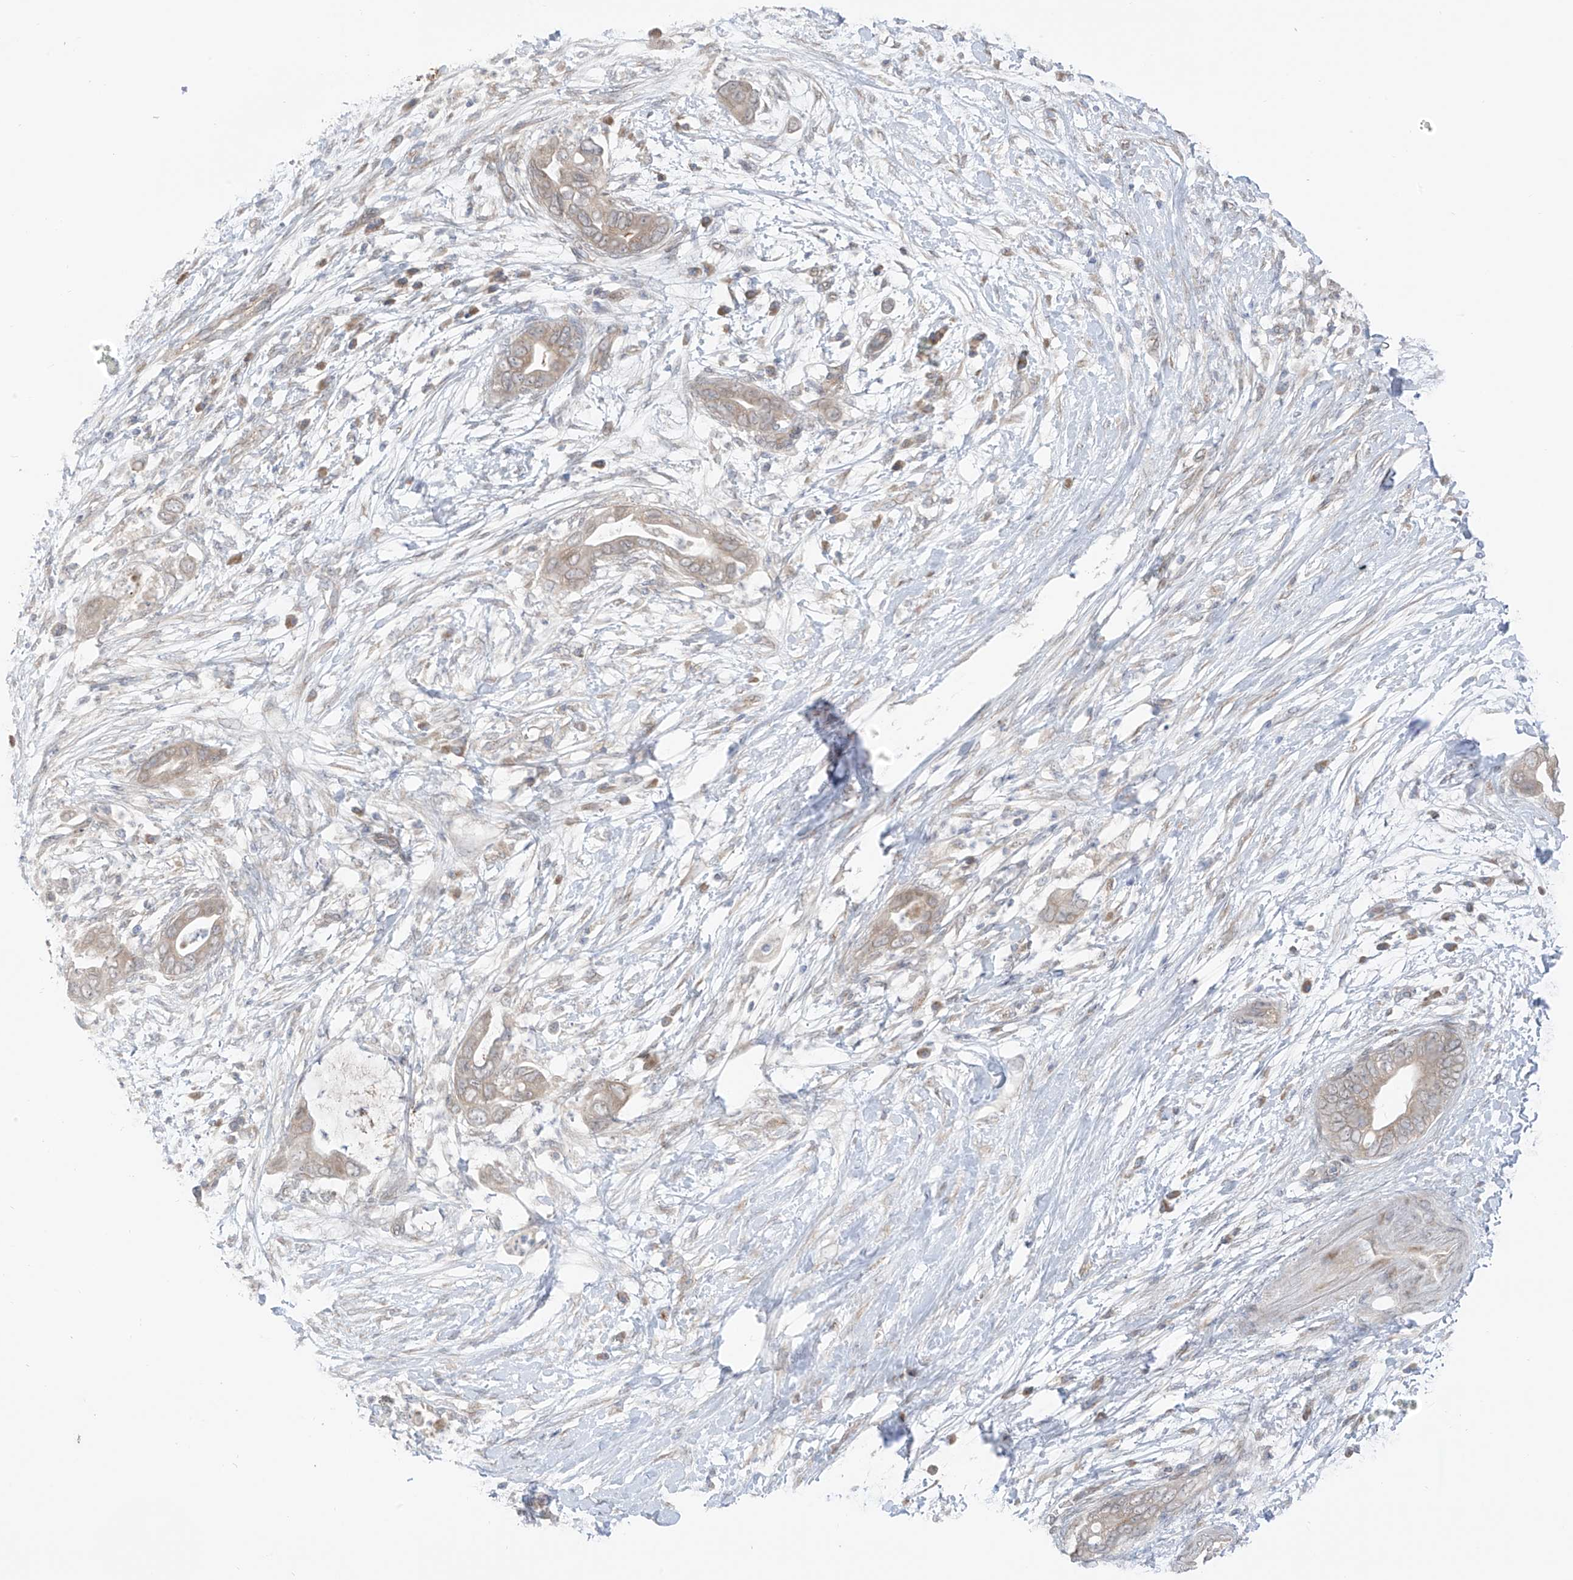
{"staining": {"intensity": "weak", "quantity": ">75%", "location": "cytoplasmic/membranous"}, "tissue": "pancreatic cancer", "cell_type": "Tumor cells", "image_type": "cancer", "snomed": [{"axis": "morphology", "description": "Adenocarcinoma, NOS"}, {"axis": "topography", "description": "Pancreas"}], "caption": "This is a photomicrograph of immunohistochemistry staining of pancreatic cancer (adenocarcinoma), which shows weak expression in the cytoplasmic/membranous of tumor cells.", "gene": "NALCN", "patient": {"sex": "male", "age": 75}}